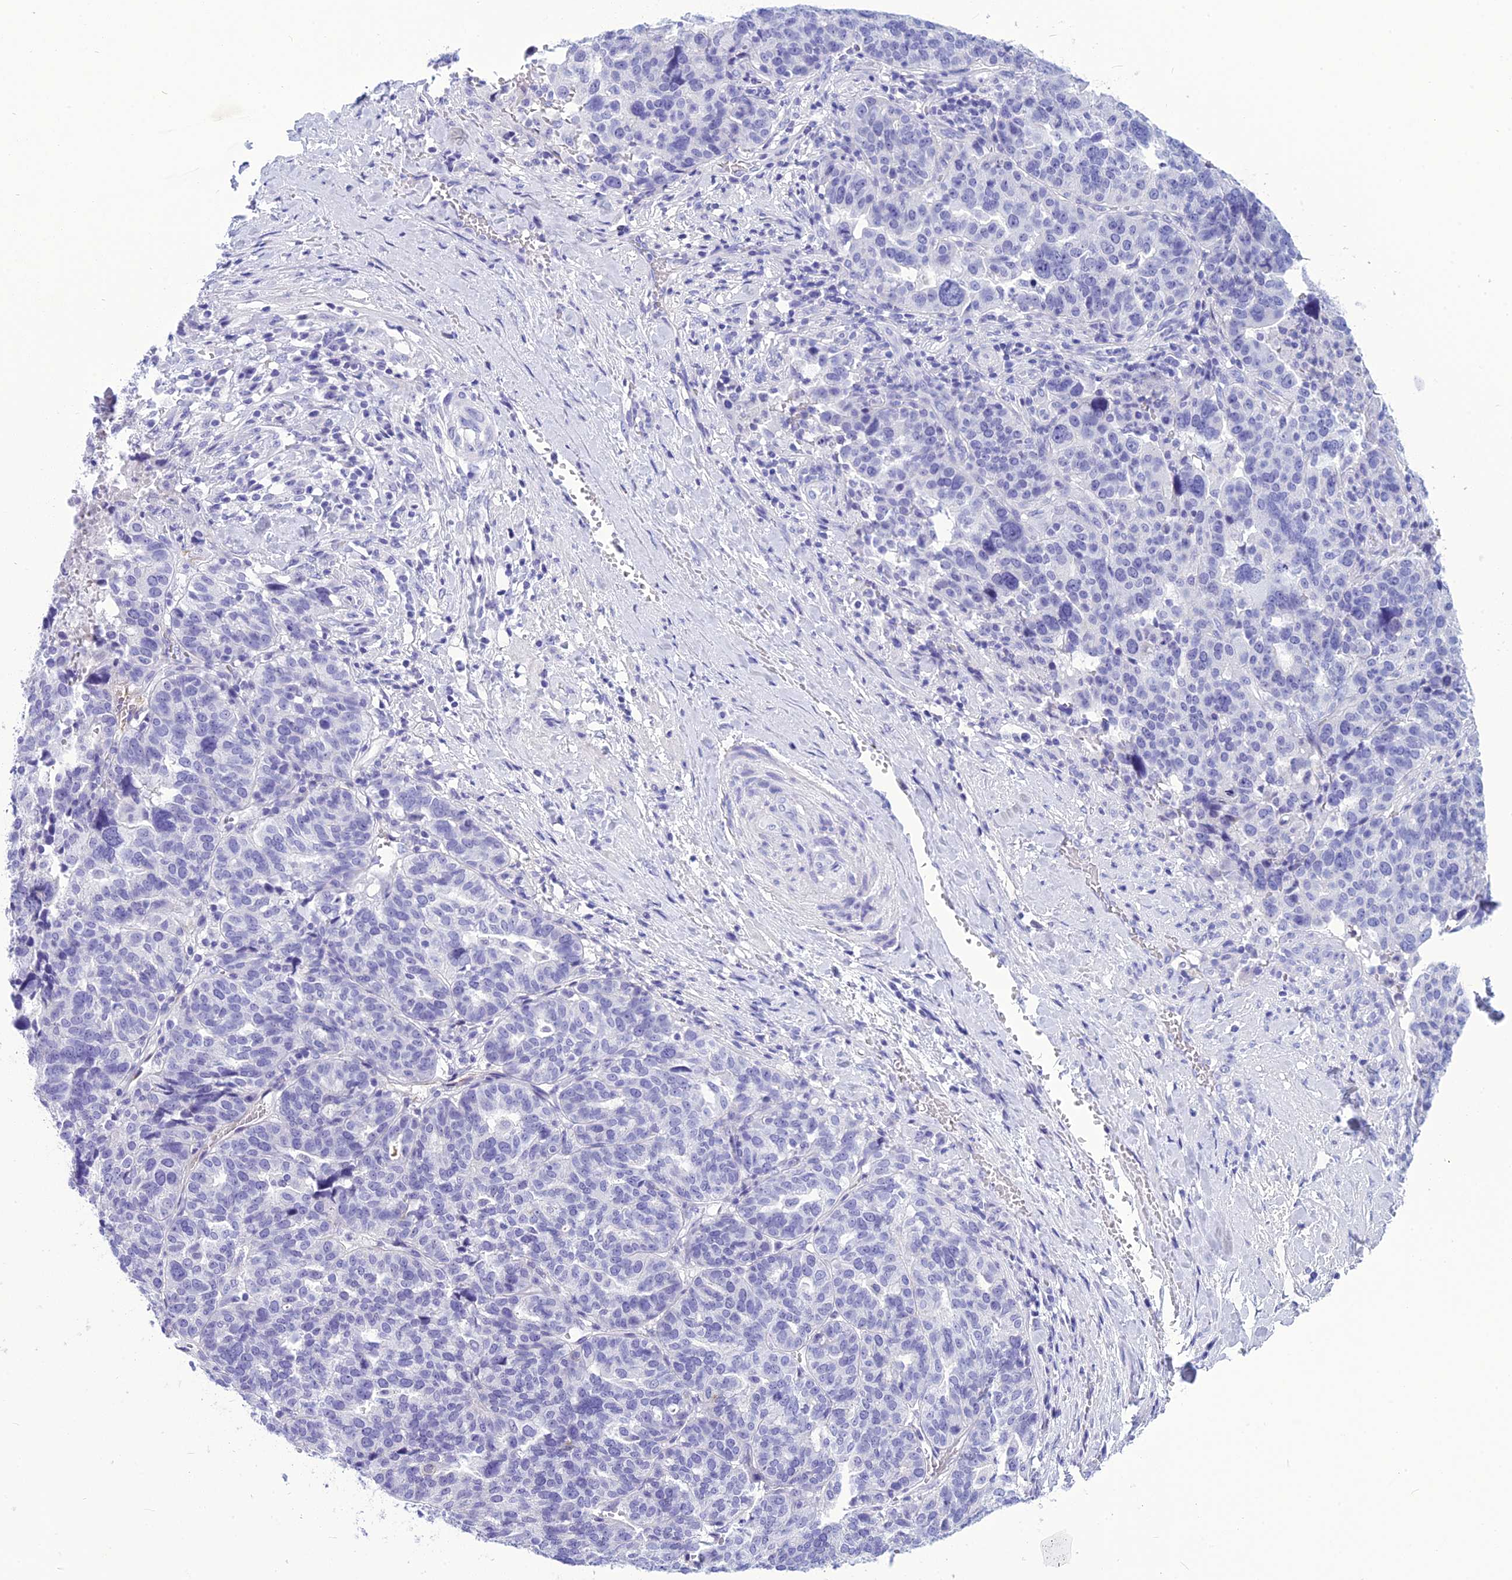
{"staining": {"intensity": "negative", "quantity": "none", "location": "none"}, "tissue": "ovarian cancer", "cell_type": "Tumor cells", "image_type": "cancer", "snomed": [{"axis": "morphology", "description": "Cystadenocarcinoma, serous, NOS"}, {"axis": "topography", "description": "Ovary"}], "caption": "An immunohistochemistry (IHC) micrograph of serous cystadenocarcinoma (ovarian) is shown. There is no staining in tumor cells of serous cystadenocarcinoma (ovarian).", "gene": "BBS2", "patient": {"sex": "female", "age": 59}}